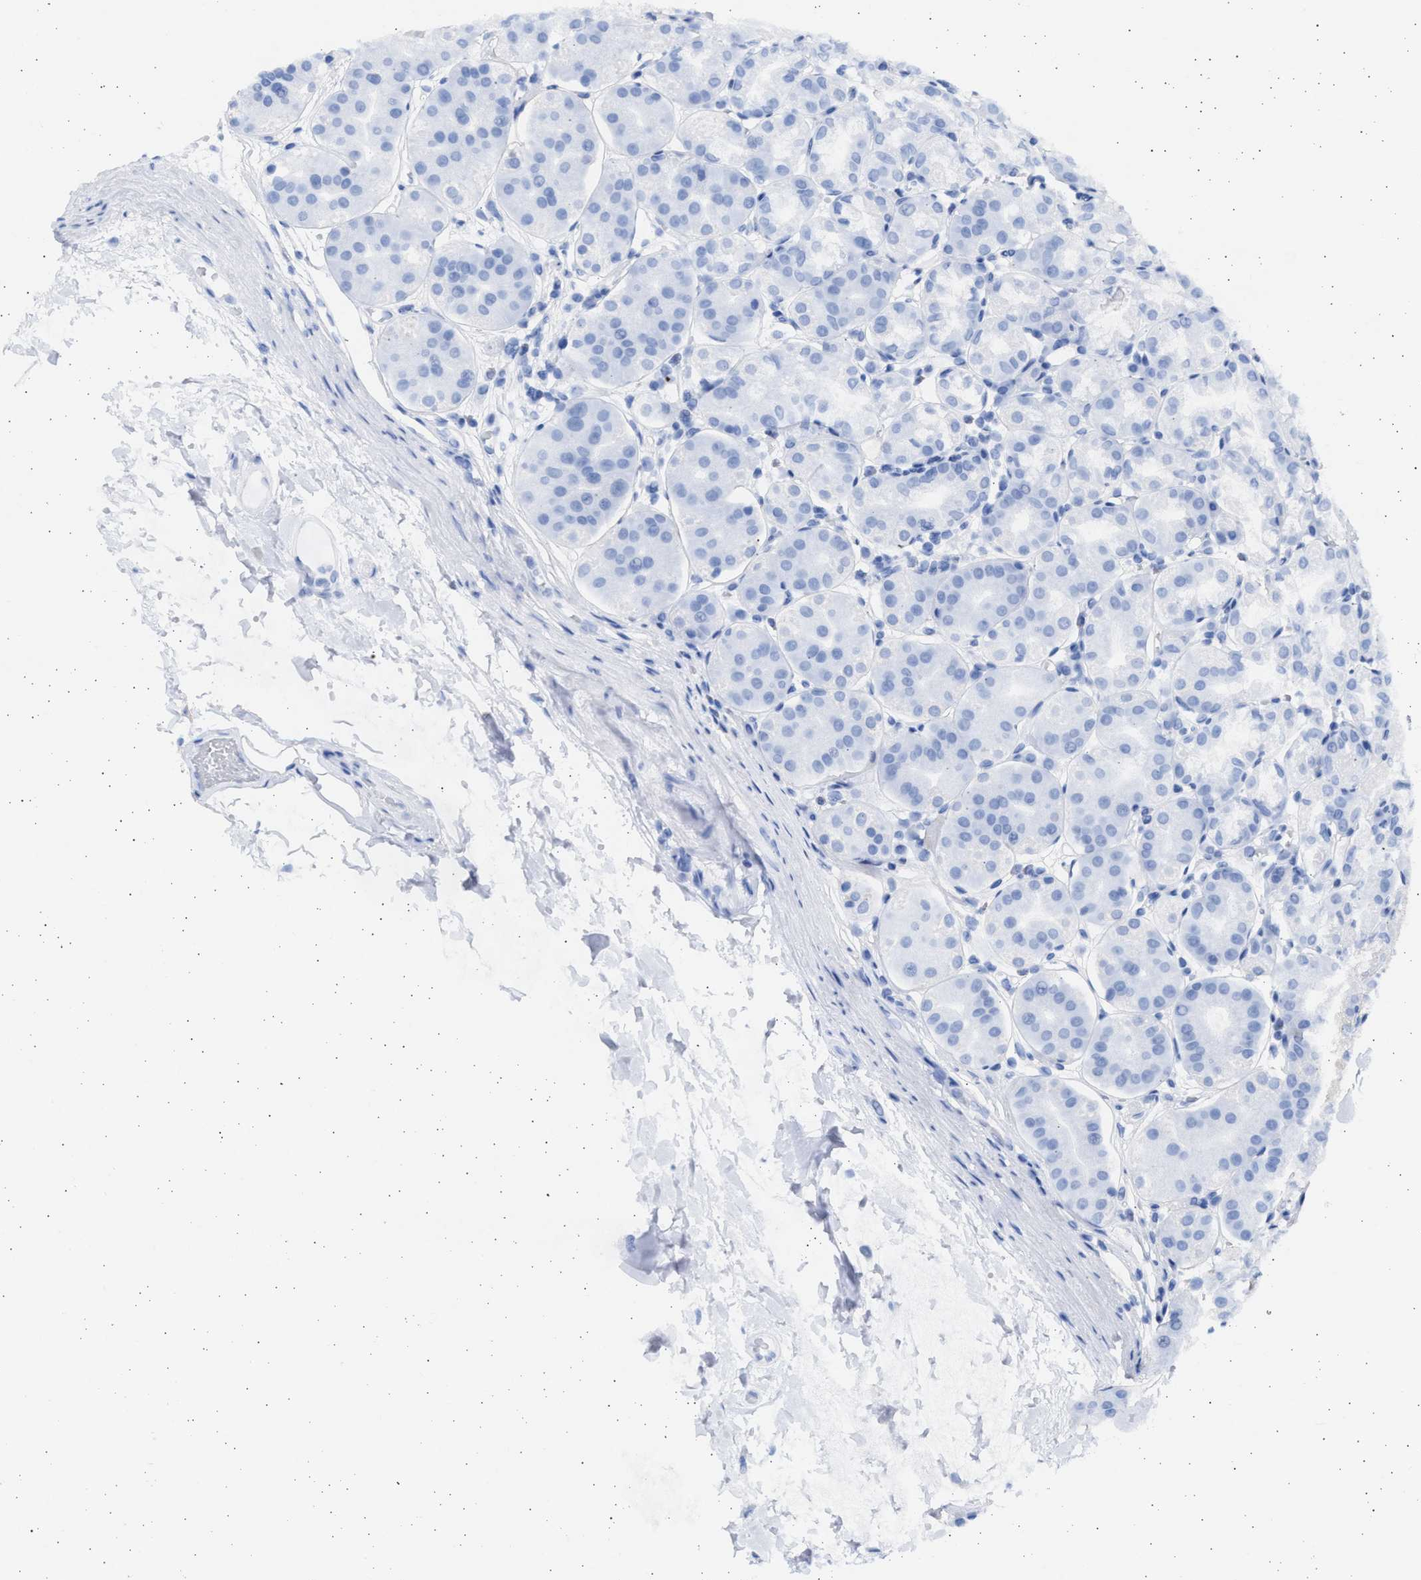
{"staining": {"intensity": "negative", "quantity": "none", "location": "none"}, "tissue": "stomach", "cell_type": "Glandular cells", "image_type": "normal", "snomed": [{"axis": "morphology", "description": "Normal tissue, NOS"}, {"axis": "topography", "description": "Stomach"}, {"axis": "topography", "description": "Stomach, lower"}], "caption": "Immunohistochemistry (IHC) photomicrograph of benign human stomach stained for a protein (brown), which displays no expression in glandular cells.", "gene": "ALDOC", "patient": {"sex": "female", "age": 56}}